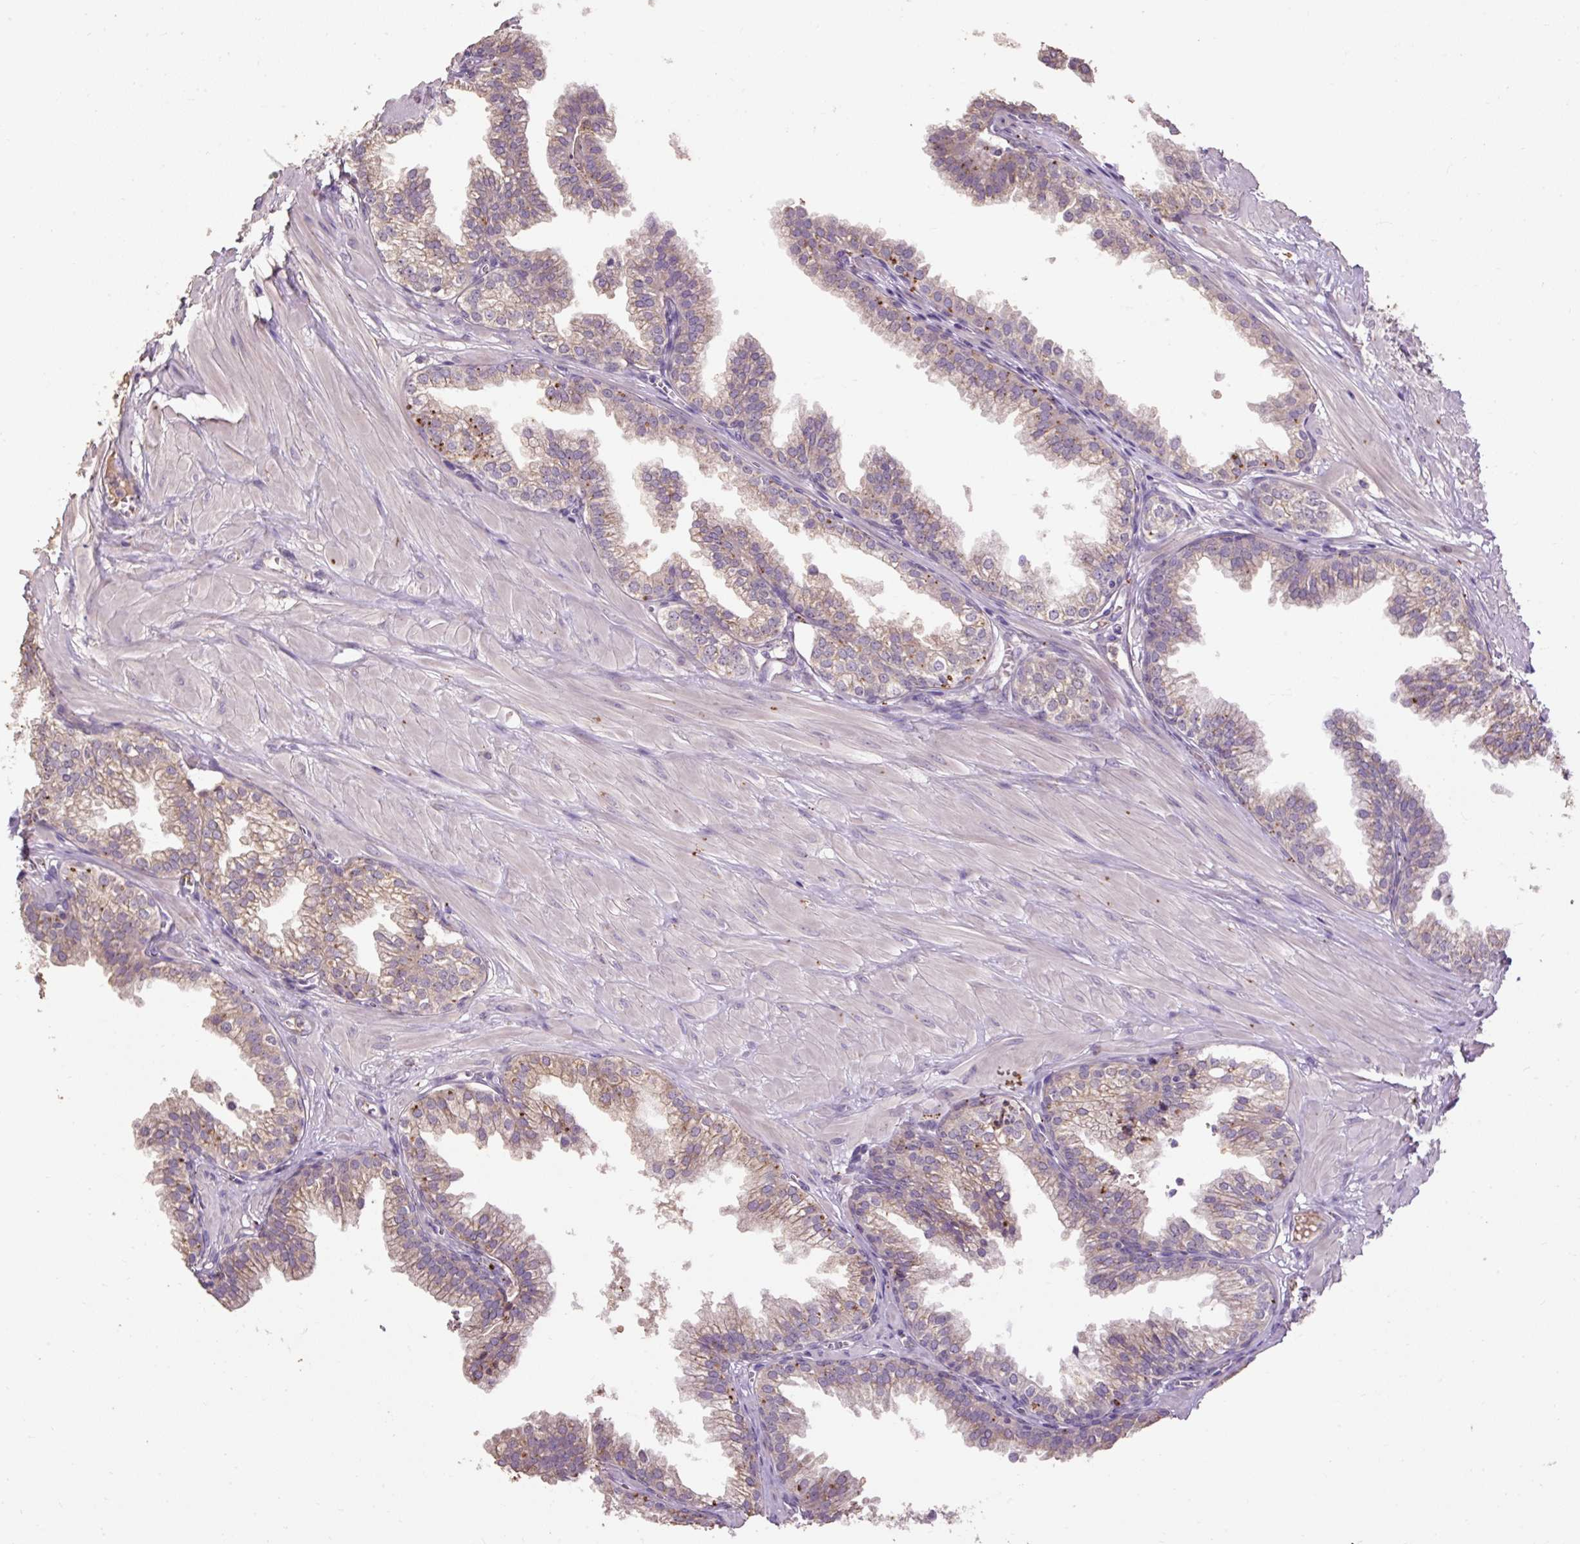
{"staining": {"intensity": "moderate", "quantity": "<25%", "location": "cytoplasmic/membranous"}, "tissue": "prostate", "cell_type": "Glandular cells", "image_type": "normal", "snomed": [{"axis": "morphology", "description": "Normal tissue, NOS"}, {"axis": "topography", "description": "Prostate"}, {"axis": "topography", "description": "Peripheral nerve tissue"}], "caption": "Immunohistochemical staining of unremarkable prostate exhibits <25% levels of moderate cytoplasmic/membranous protein expression in approximately <25% of glandular cells.", "gene": "LRTM2", "patient": {"sex": "male", "age": 55}}